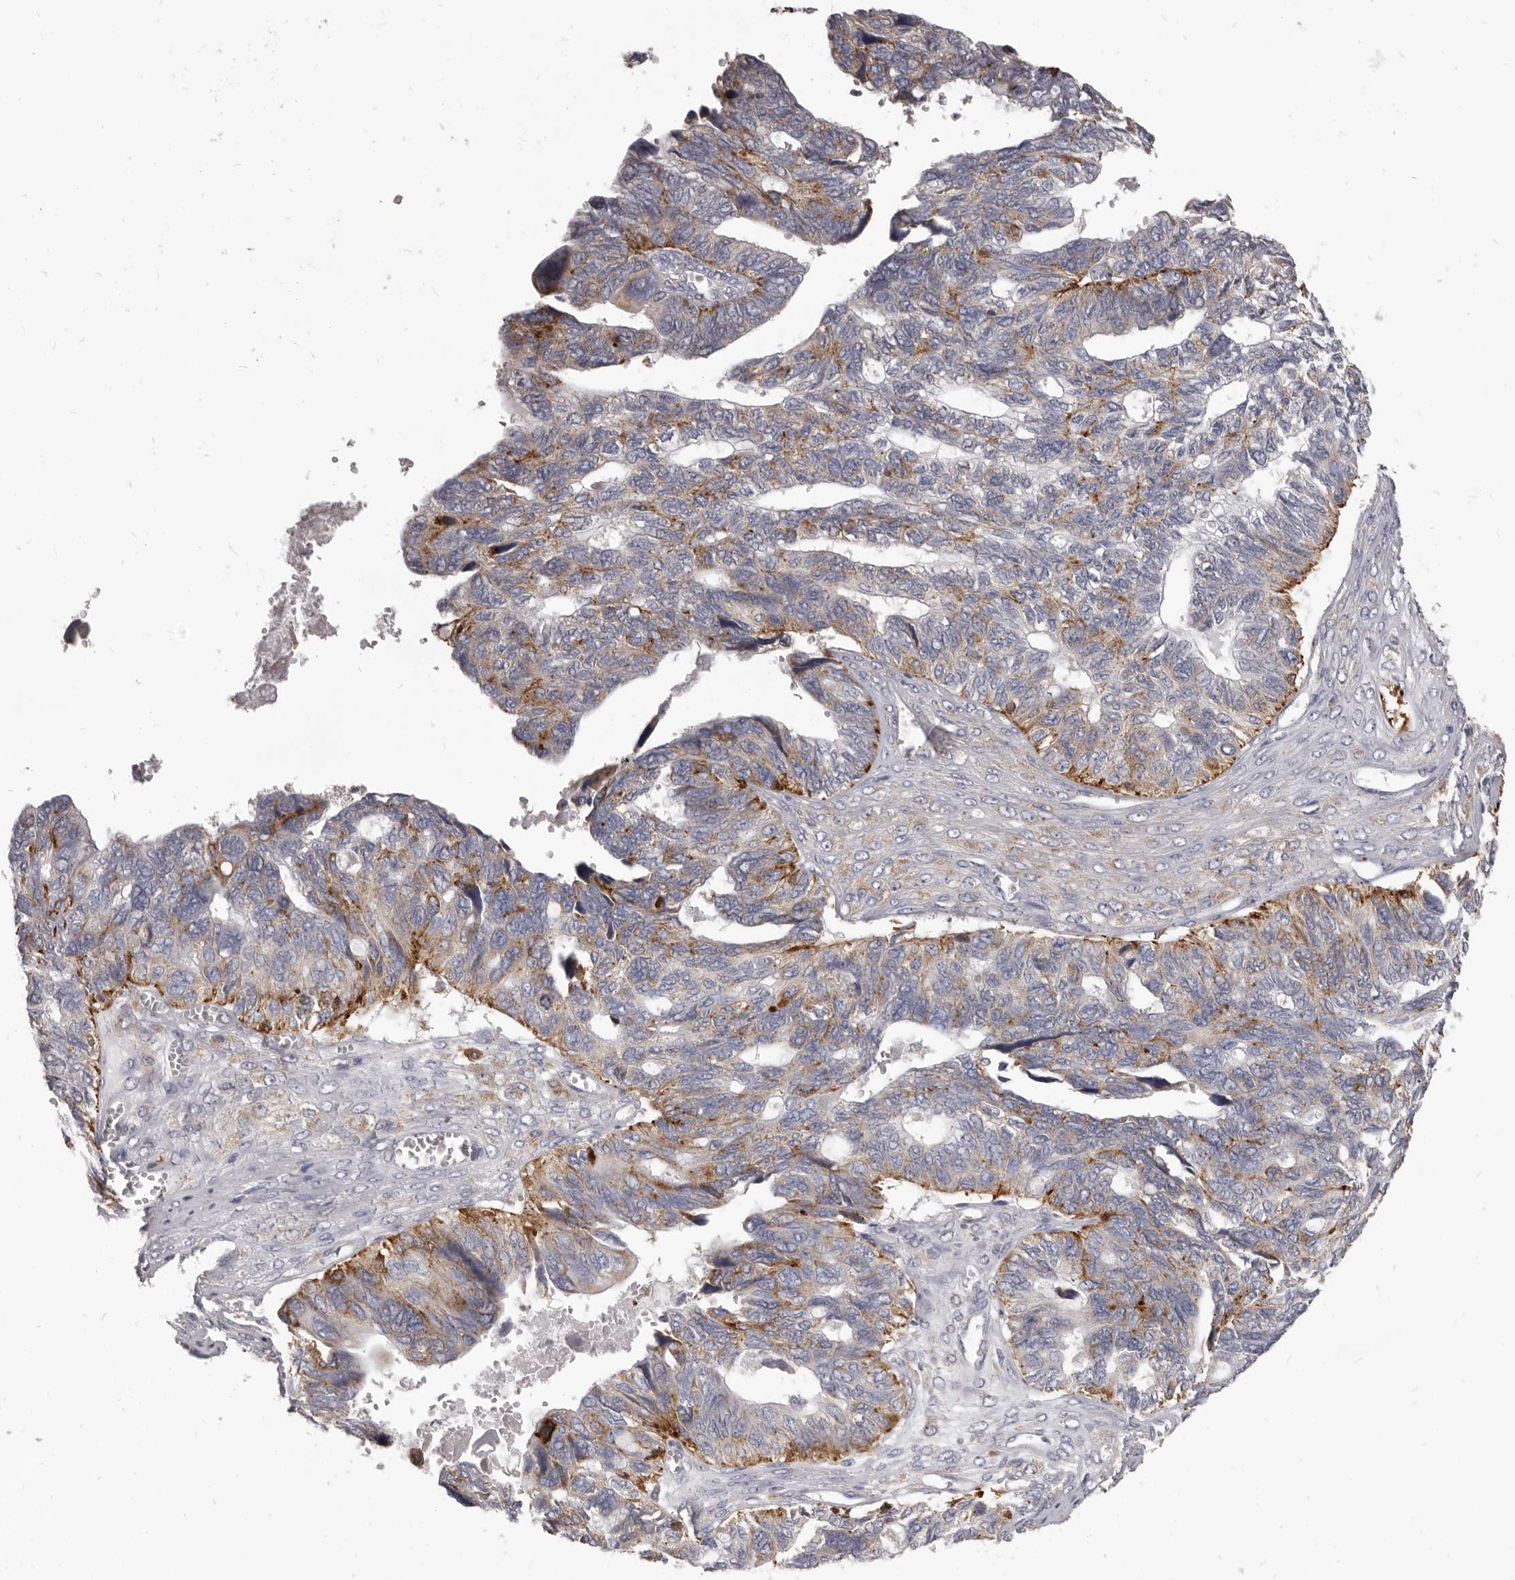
{"staining": {"intensity": "moderate", "quantity": "25%-75%", "location": "cytoplasmic/membranous"}, "tissue": "ovarian cancer", "cell_type": "Tumor cells", "image_type": "cancer", "snomed": [{"axis": "morphology", "description": "Cystadenocarcinoma, serous, NOS"}, {"axis": "topography", "description": "Ovary"}], "caption": "Immunohistochemical staining of ovarian serous cystadenocarcinoma reveals moderate cytoplasmic/membranous protein positivity in approximately 25%-75% of tumor cells.", "gene": "PI4K2A", "patient": {"sex": "female", "age": 79}}